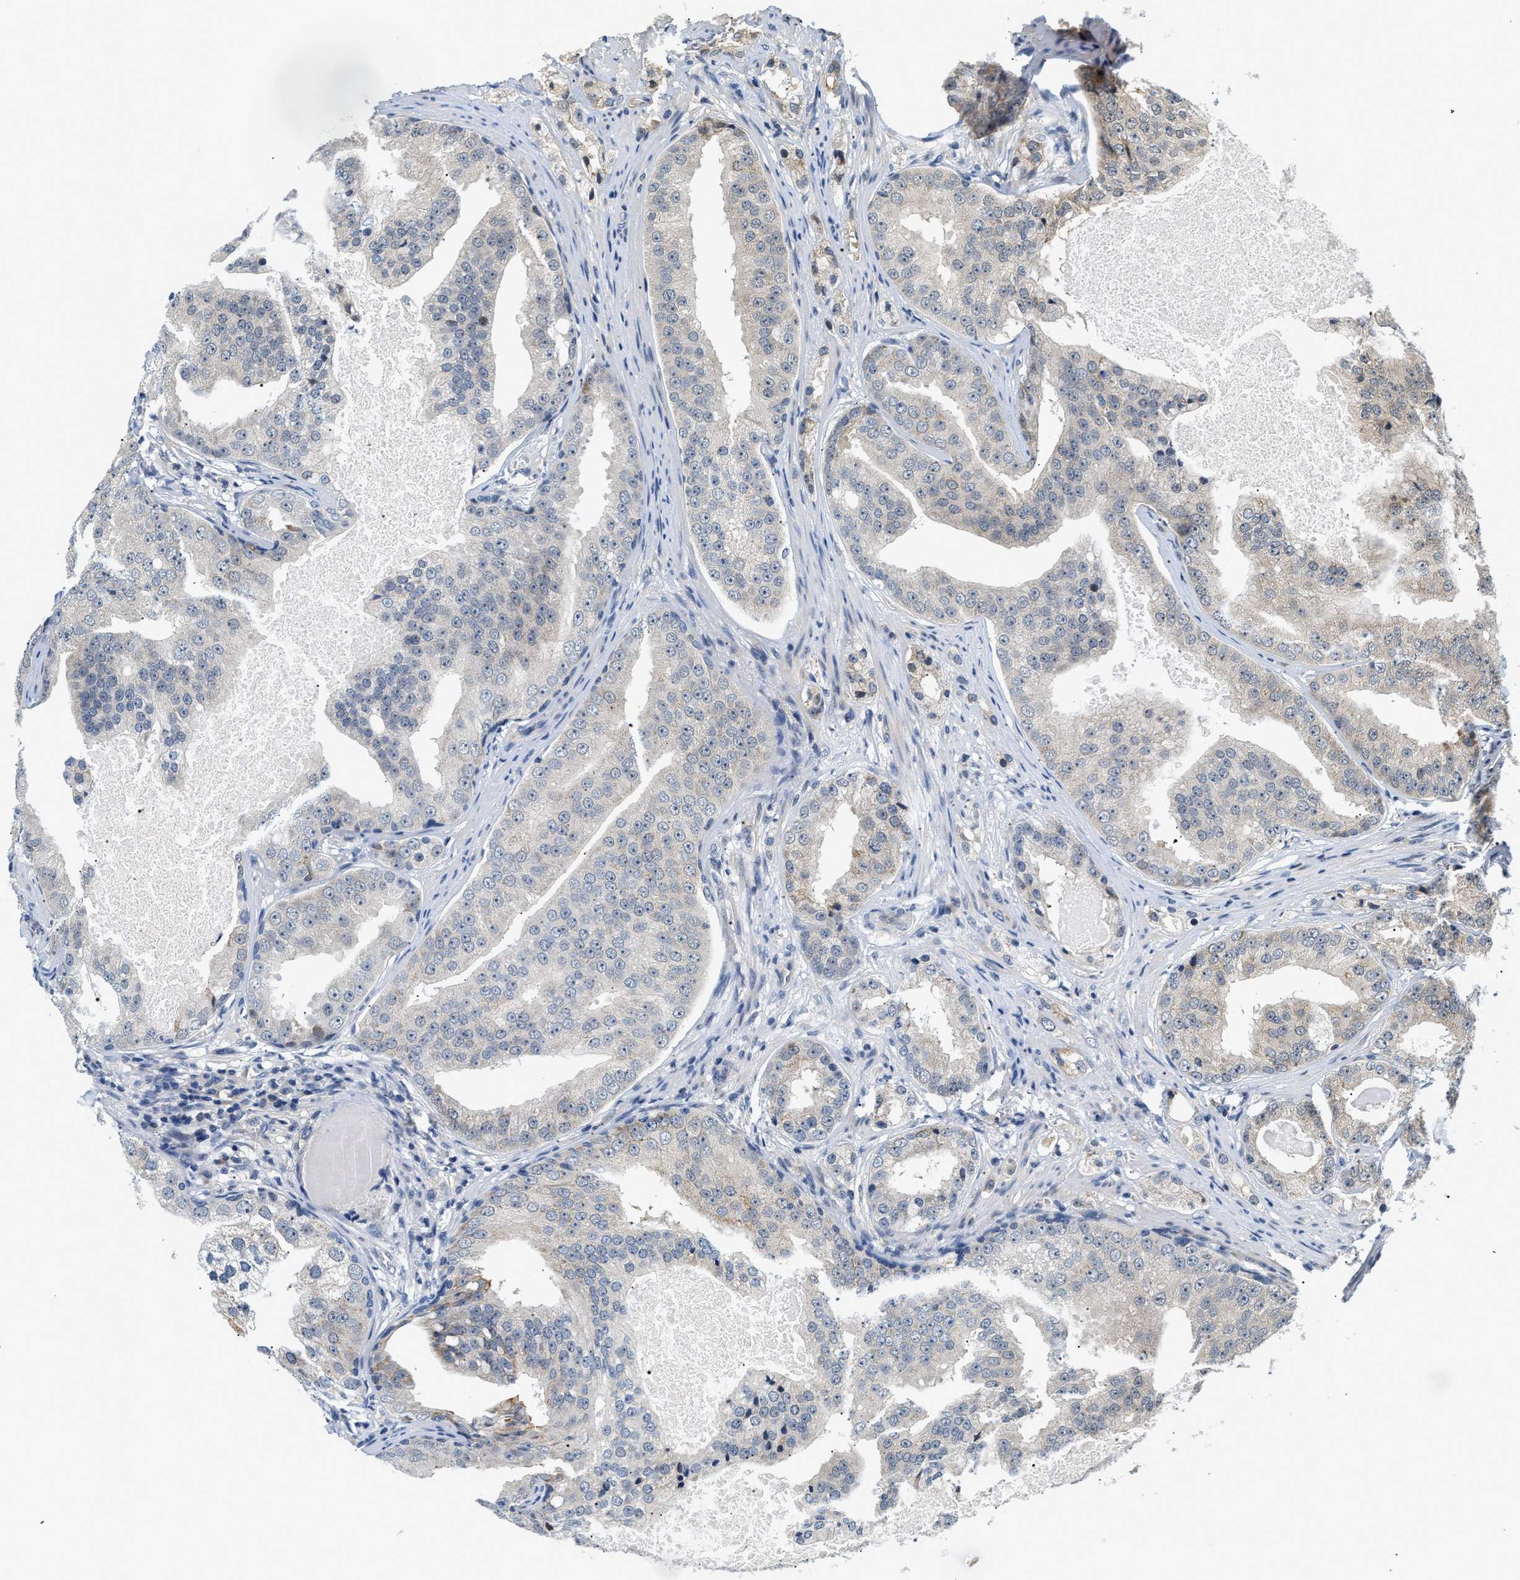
{"staining": {"intensity": "weak", "quantity": "25%-75%", "location": "cytoplasmic/membranous"}, "tissue": "prostate cancer", "cell_type": "Tumor cells", "image_type": "cancer", "snomed": [{"axis": "morphology", "description": "Adenocarcinoma, High grade"}, {"axis": "topography", "description": "Prostate"}], "caption": "Human prostate adenocarcinoma (high-grade) stained with a protein marker displays weak staining in tumor cells.", "gene": "TNIP2", "patient": {"sex": "male", "age": 68}}